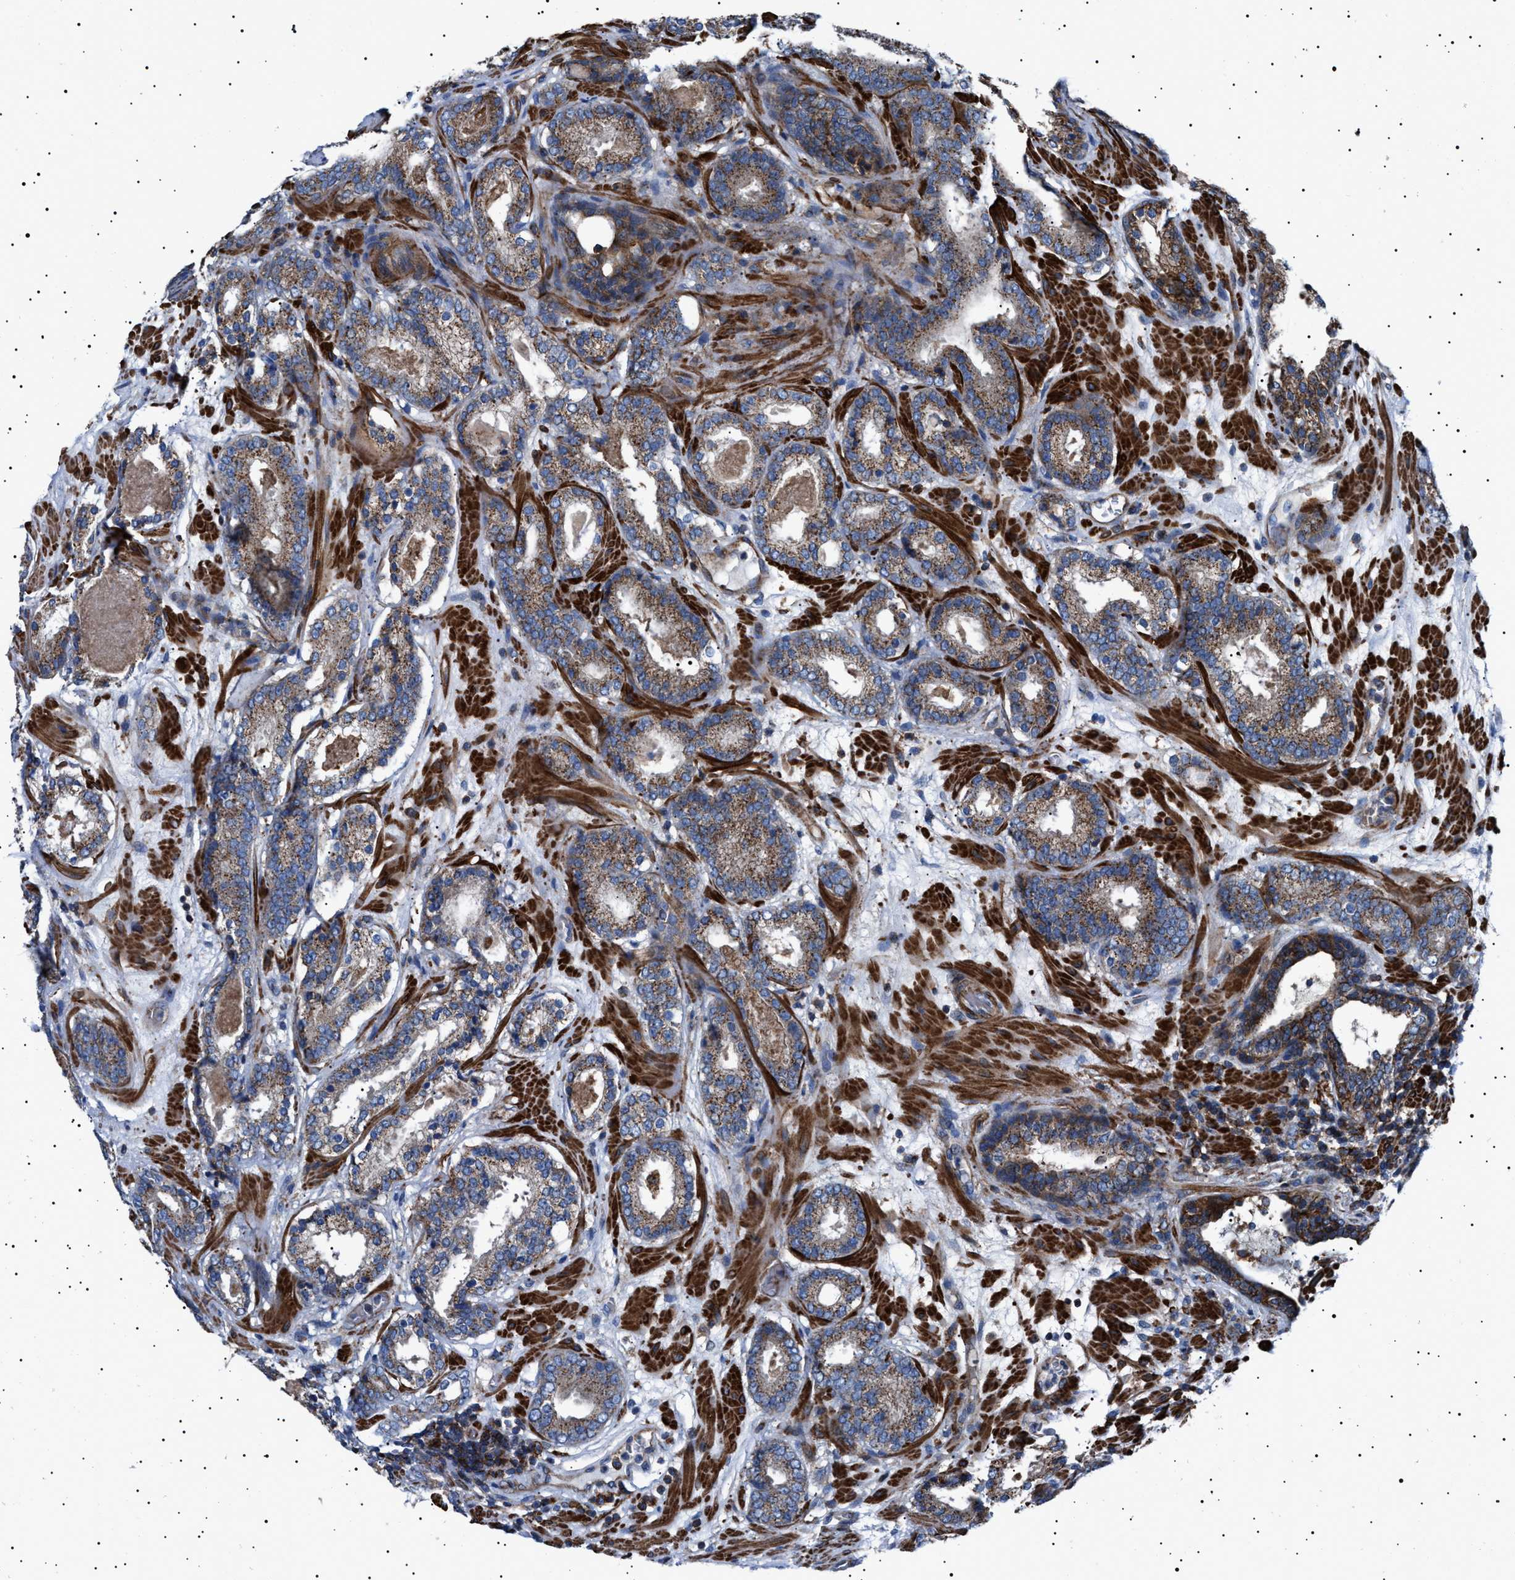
{"staining": {"intensity": "moderate", "quantity": ">75%", "location": "cytoplasmic/membranous"}, "tissue": "prostate cancer", "cell_type": "Tumor cells", "image_type": "cancer", "snomed": [{"axis": "morphology", "description": "Adenocarcinoma, Low grade"}, {"axis": "topography", "description": "Prostate"}], "caption": "High-magnification brightfield microscopy of prostate cancer stained with DAB (brown) and counterstained with hematoxylin (blue). tumor cells exhibit moderate cytoplasmic/membranous staining is present in approximately>75% of cells.", "gene": "NEU1", "patient": {"sex": "male", "age": 69}}